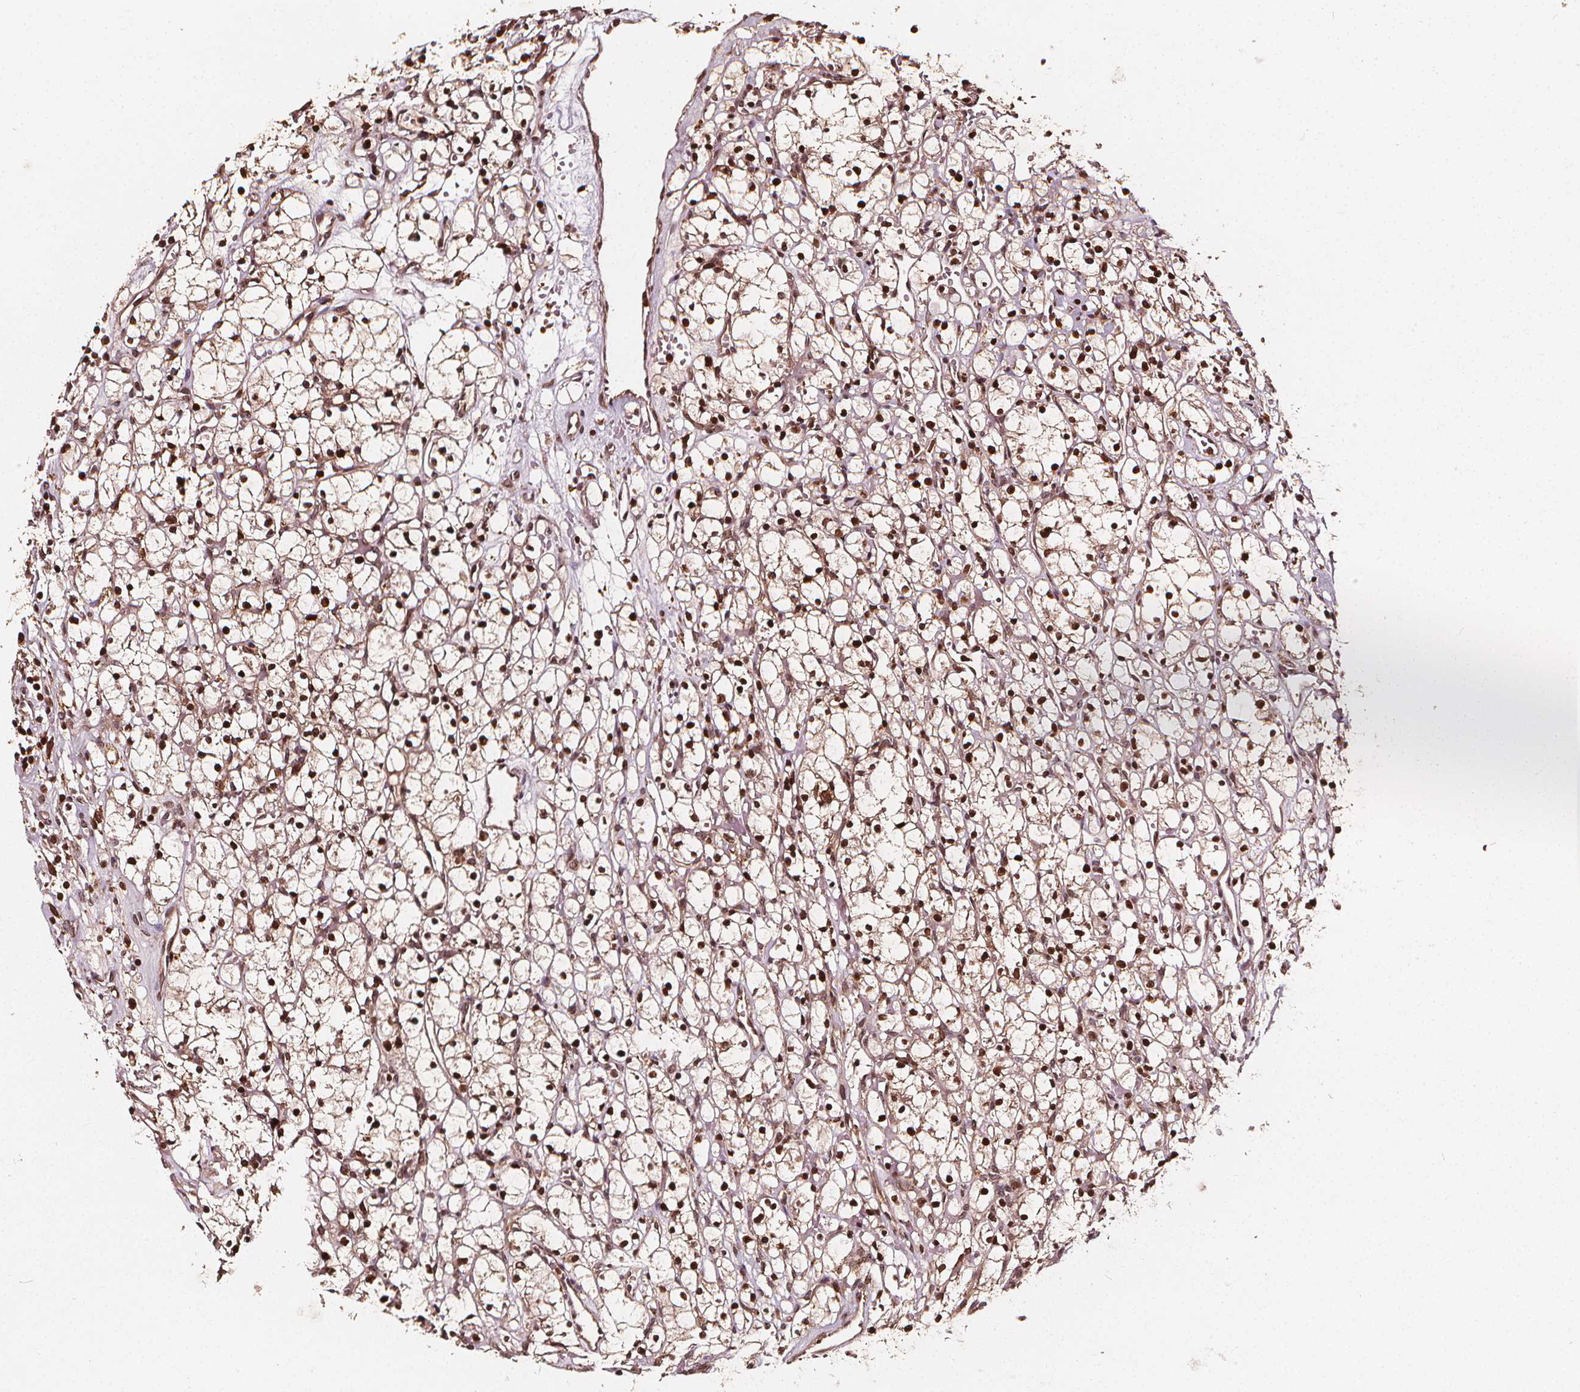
{"staining": {"intensity": "strong", "quantity": "25%-75%", "location": "nuclear"}, "tissue": "renal cancer", "cell_type": "Tumor cells", "image_type": "cancer", "snomed": [{"axis": "morphology", "description": "Adenocarcinoma, NOS"}, {"axis": "topography", "description": "Kidney"}], "caption": "Strong nuclear positivity for a protein is identified in approximately 25%-75% of tumor cells of renal cancer using IHC.", "gene": "EXOSC9", "patient": {"sex": "female", "age": 59}}